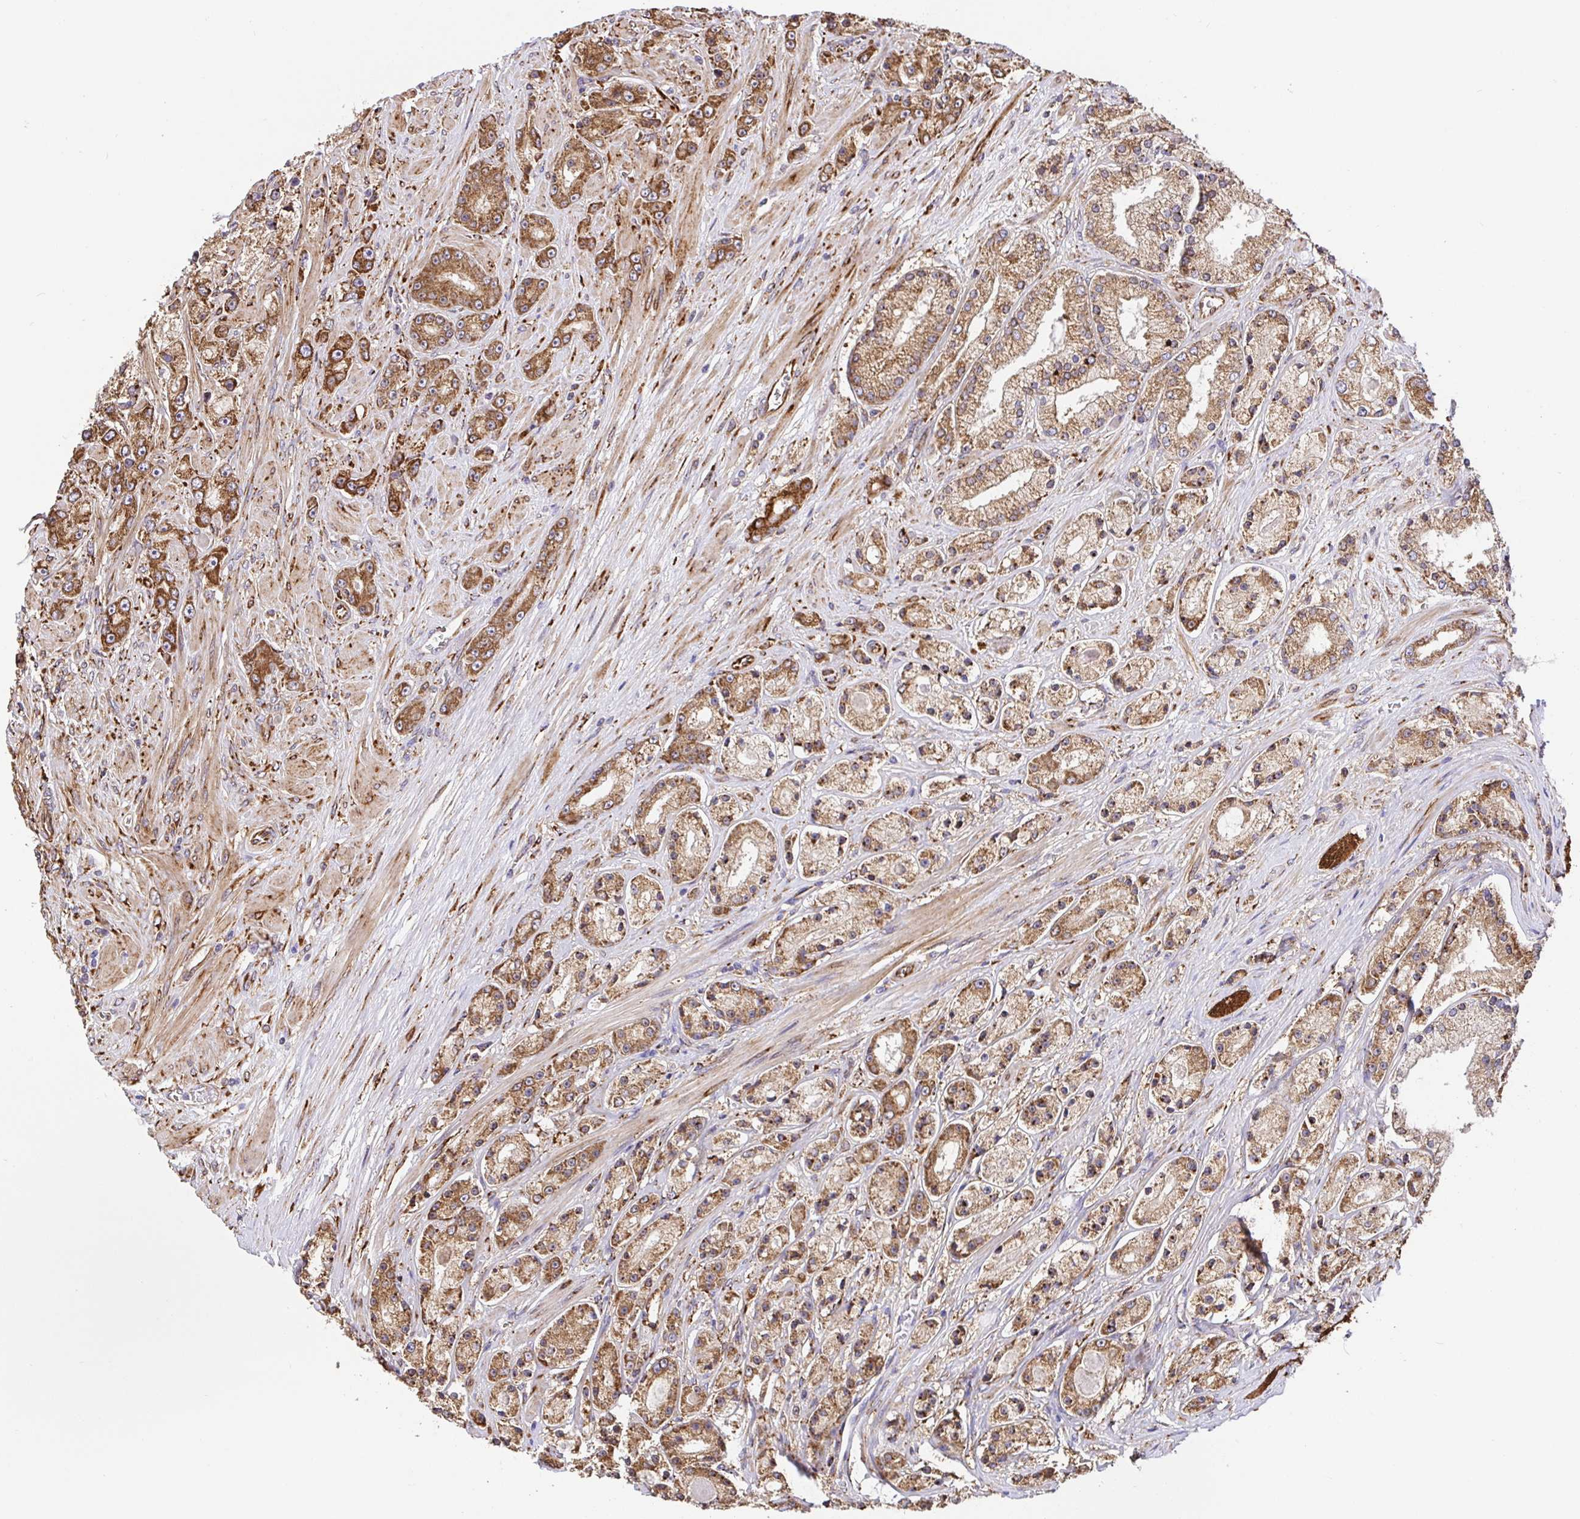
{"staining": {"intensity": "moderate", "quantity": ">75%", "location": "cytoplasmic/membranous"}, "tissue": "prostate cancer", "cell_type": "Tumor cells", "image_type": "cancer", "snomed": [{"axis": "morphology", "description": "Adenocarcinoma, High grade"}, {"axis": "topography", "description": "Prostate"}], "caption": "High-power microscopy captured an immunohistochemistry histopathology image of prostate cancer (adenocarcinoma (high-grade)), revealing moderate cytoplasmic/membranous positivity in about >75% of tumor cells.", "gene": "MAOA", "patient": {"sex": "male", "age": 67}}